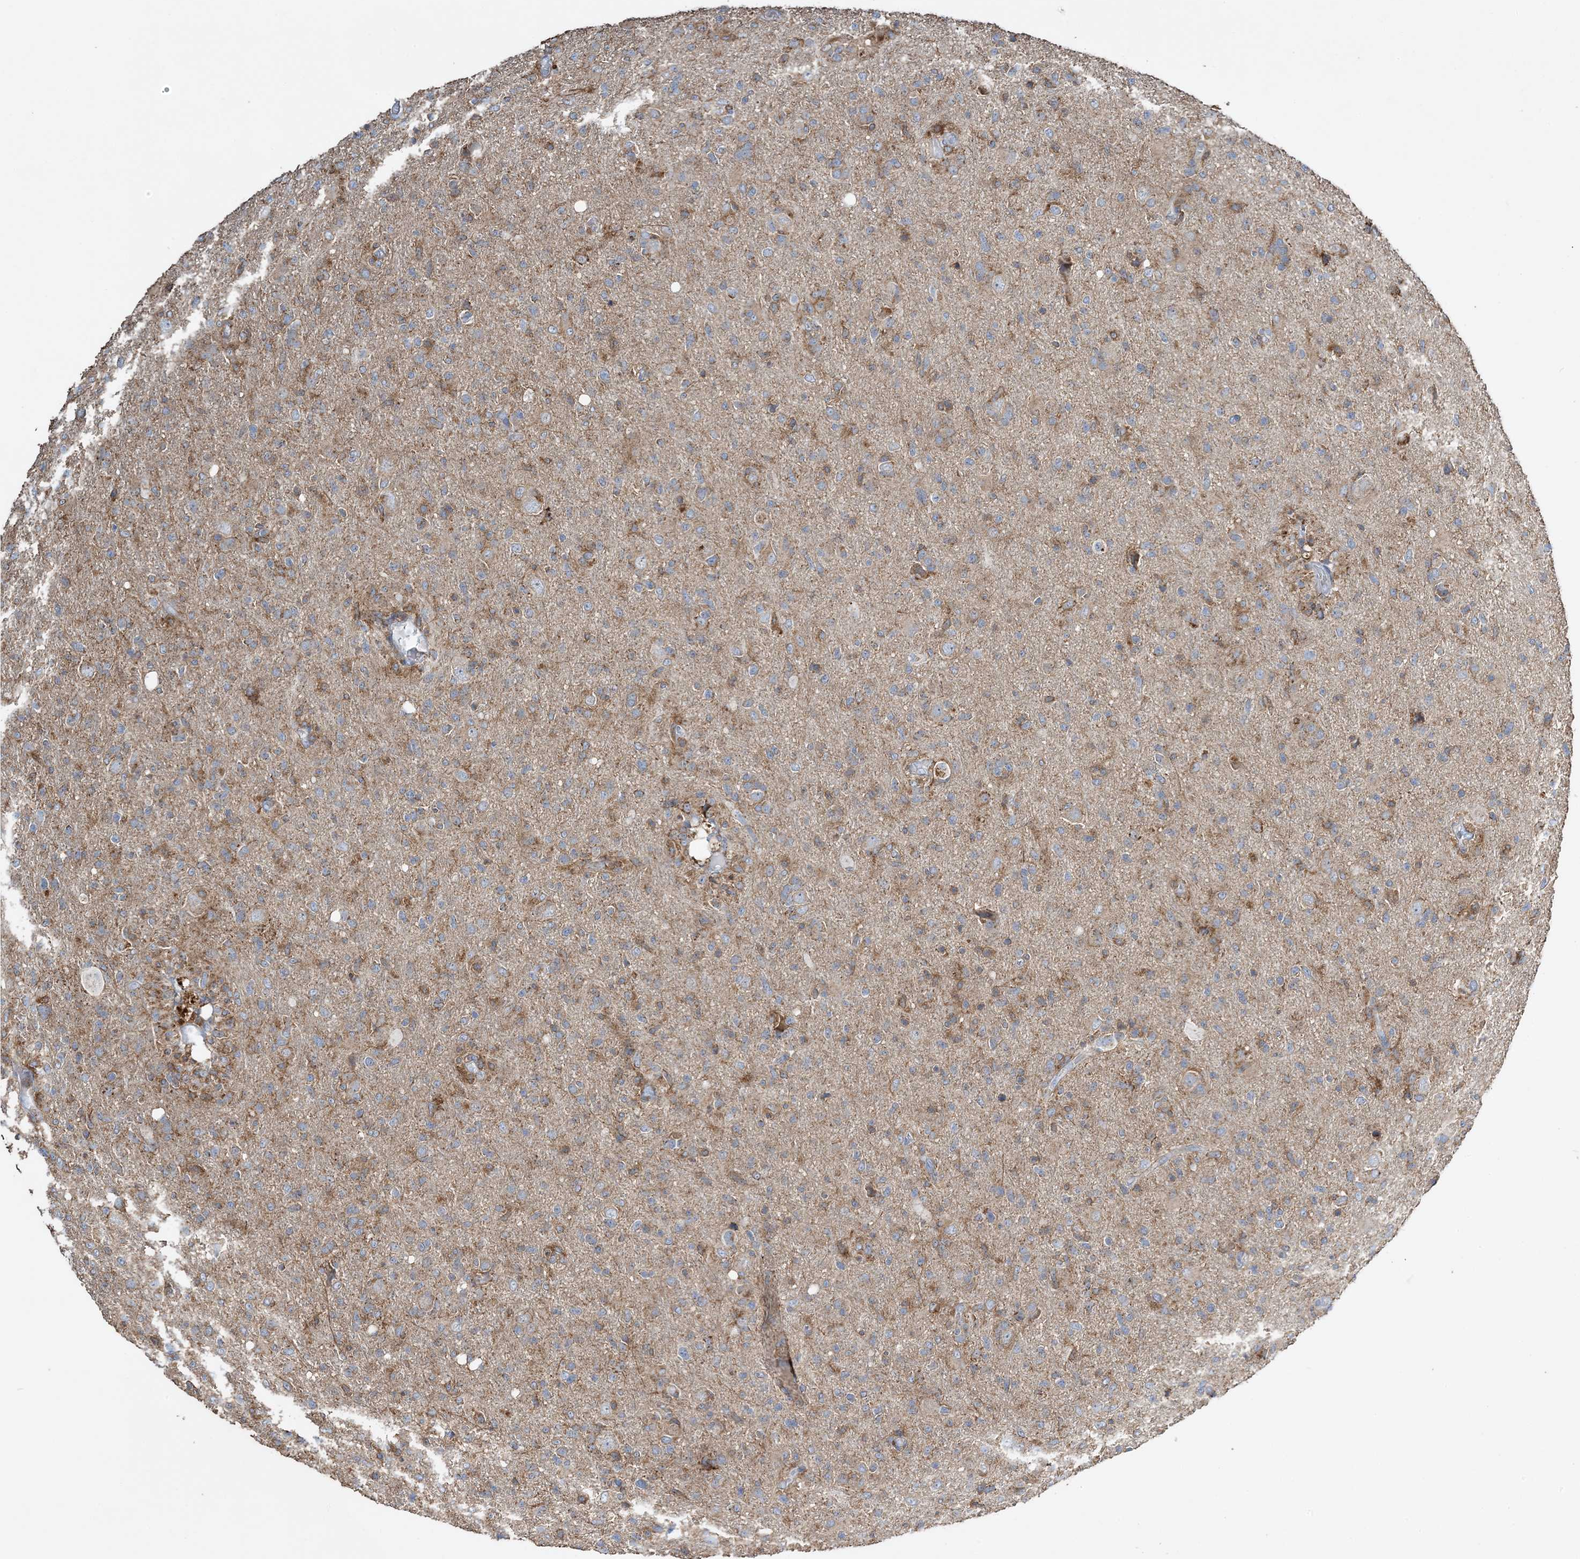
{"staining": {"intensity": "moderate", "quantity": "<25%", "location": "cytoplasmic/membranous"}, "tissue": "glioma", "cell_type": "Tumor cells", "image_type": "cancer", "snomed": [{"axis": "morphology", "description": "Glioma, malignant, High grade"}, {"axis": "topography", "description": "Brain"}], "caption": "IHC of human malignant glioma (high-grade) demonstrates low levels of moderate cytoplasmic/membranous positivity in about <25% of tumor cells. The protein of interest is shown in brown color, while the nuclei are stained blue.", "gene": "TMLHE", "patient": {"sex": "female", "age": 57}}